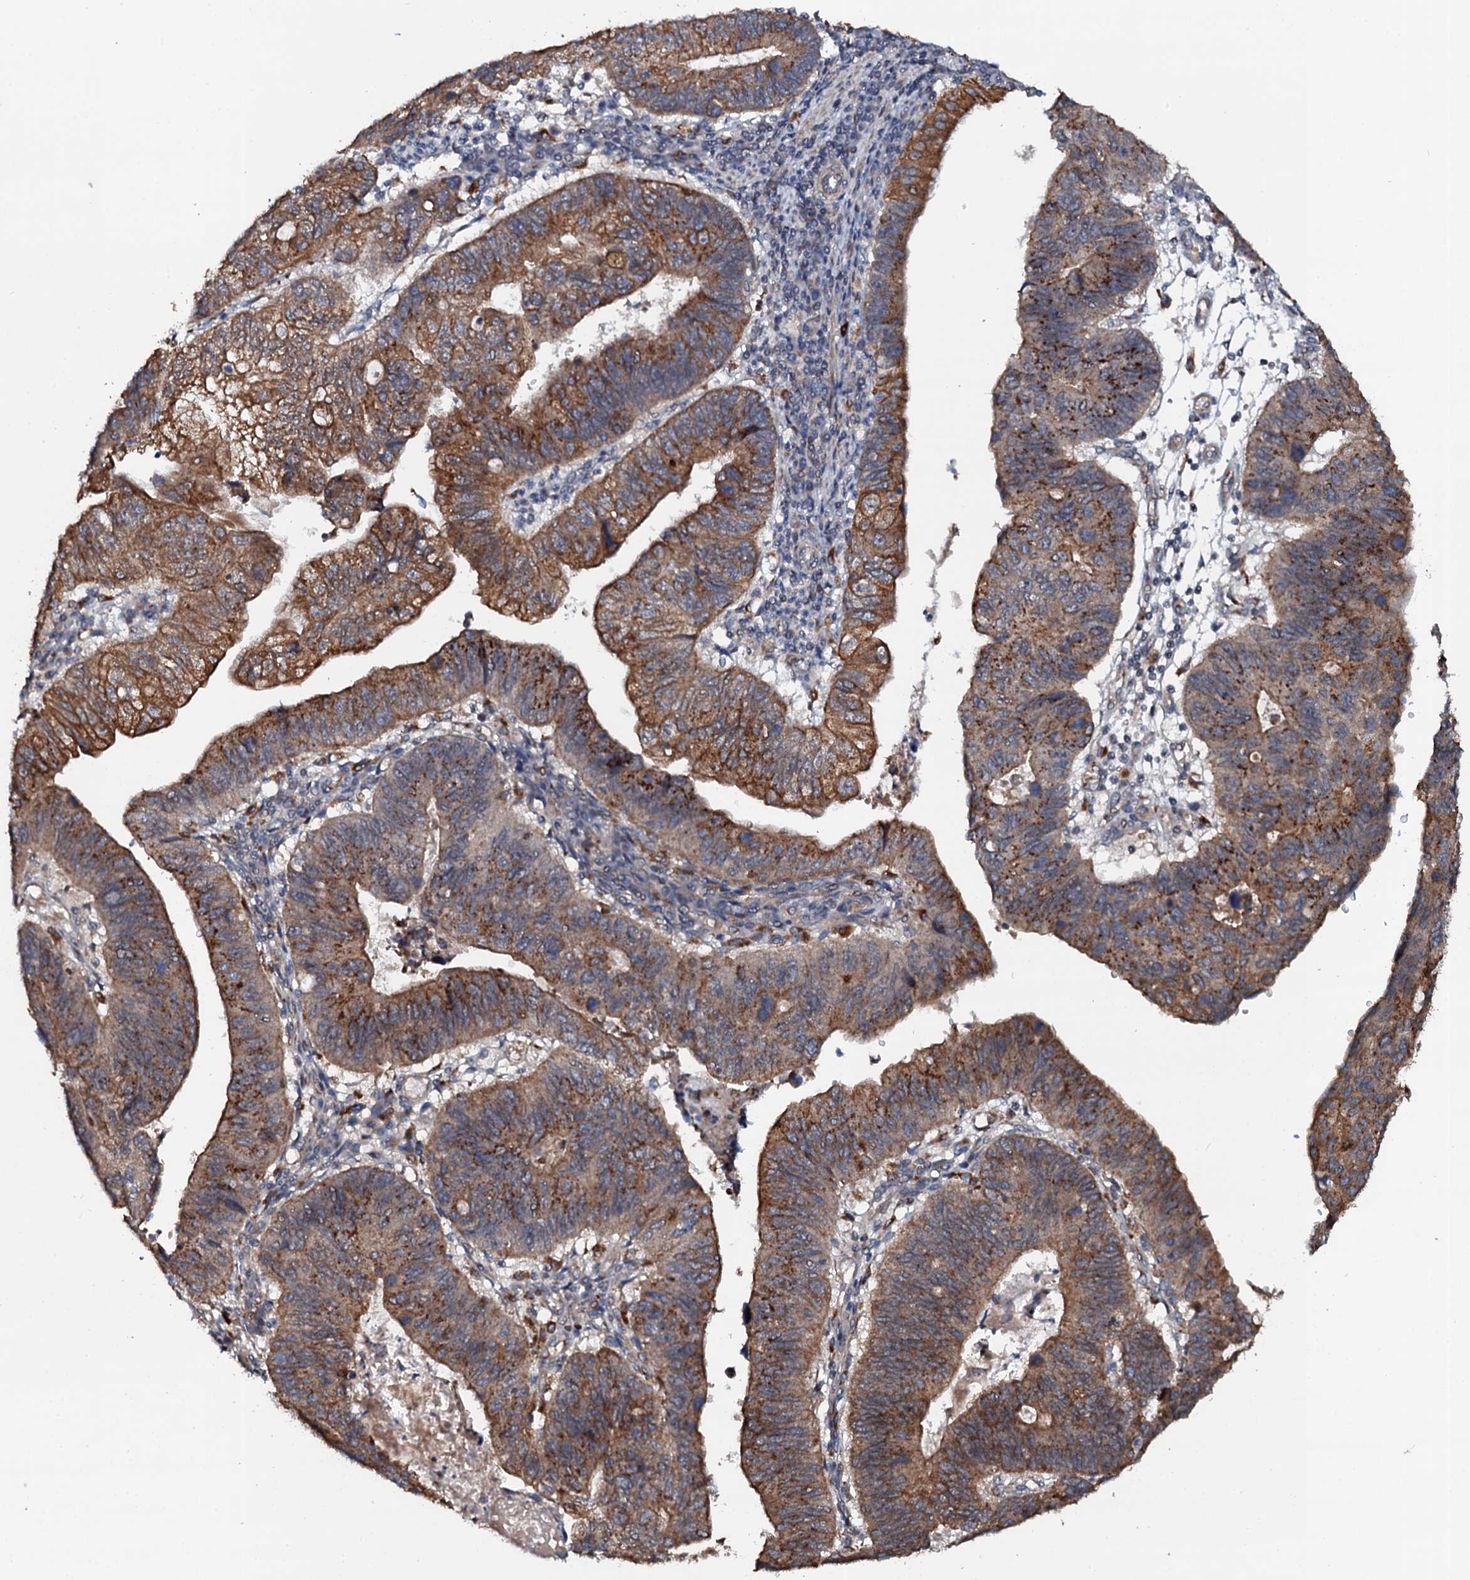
{"staining": {"intensity": "strong", "quantity": ">75%", "location": "cytoplasmic/membranous"}, "tissue": "stomach cancer", "cell_type": "Tumor cells", "image_type": "cancer", "snomed": [{"axis": "morphology", "description": "Adenocarcinoma, NOS"}, {"axis": "topography", "description": "Stomach"}], "caption": "This histopathology image shows stomach cancer (adenocarcinoma) stained with immunohistochemistry to label a protein in brown. The cytoplasmic/membranous of tumor cells show strong positivity for the protein. Nuclei are counter-stained blue.", "gene": "GLCE", "patient": {"sex": "male", "age": 59}}